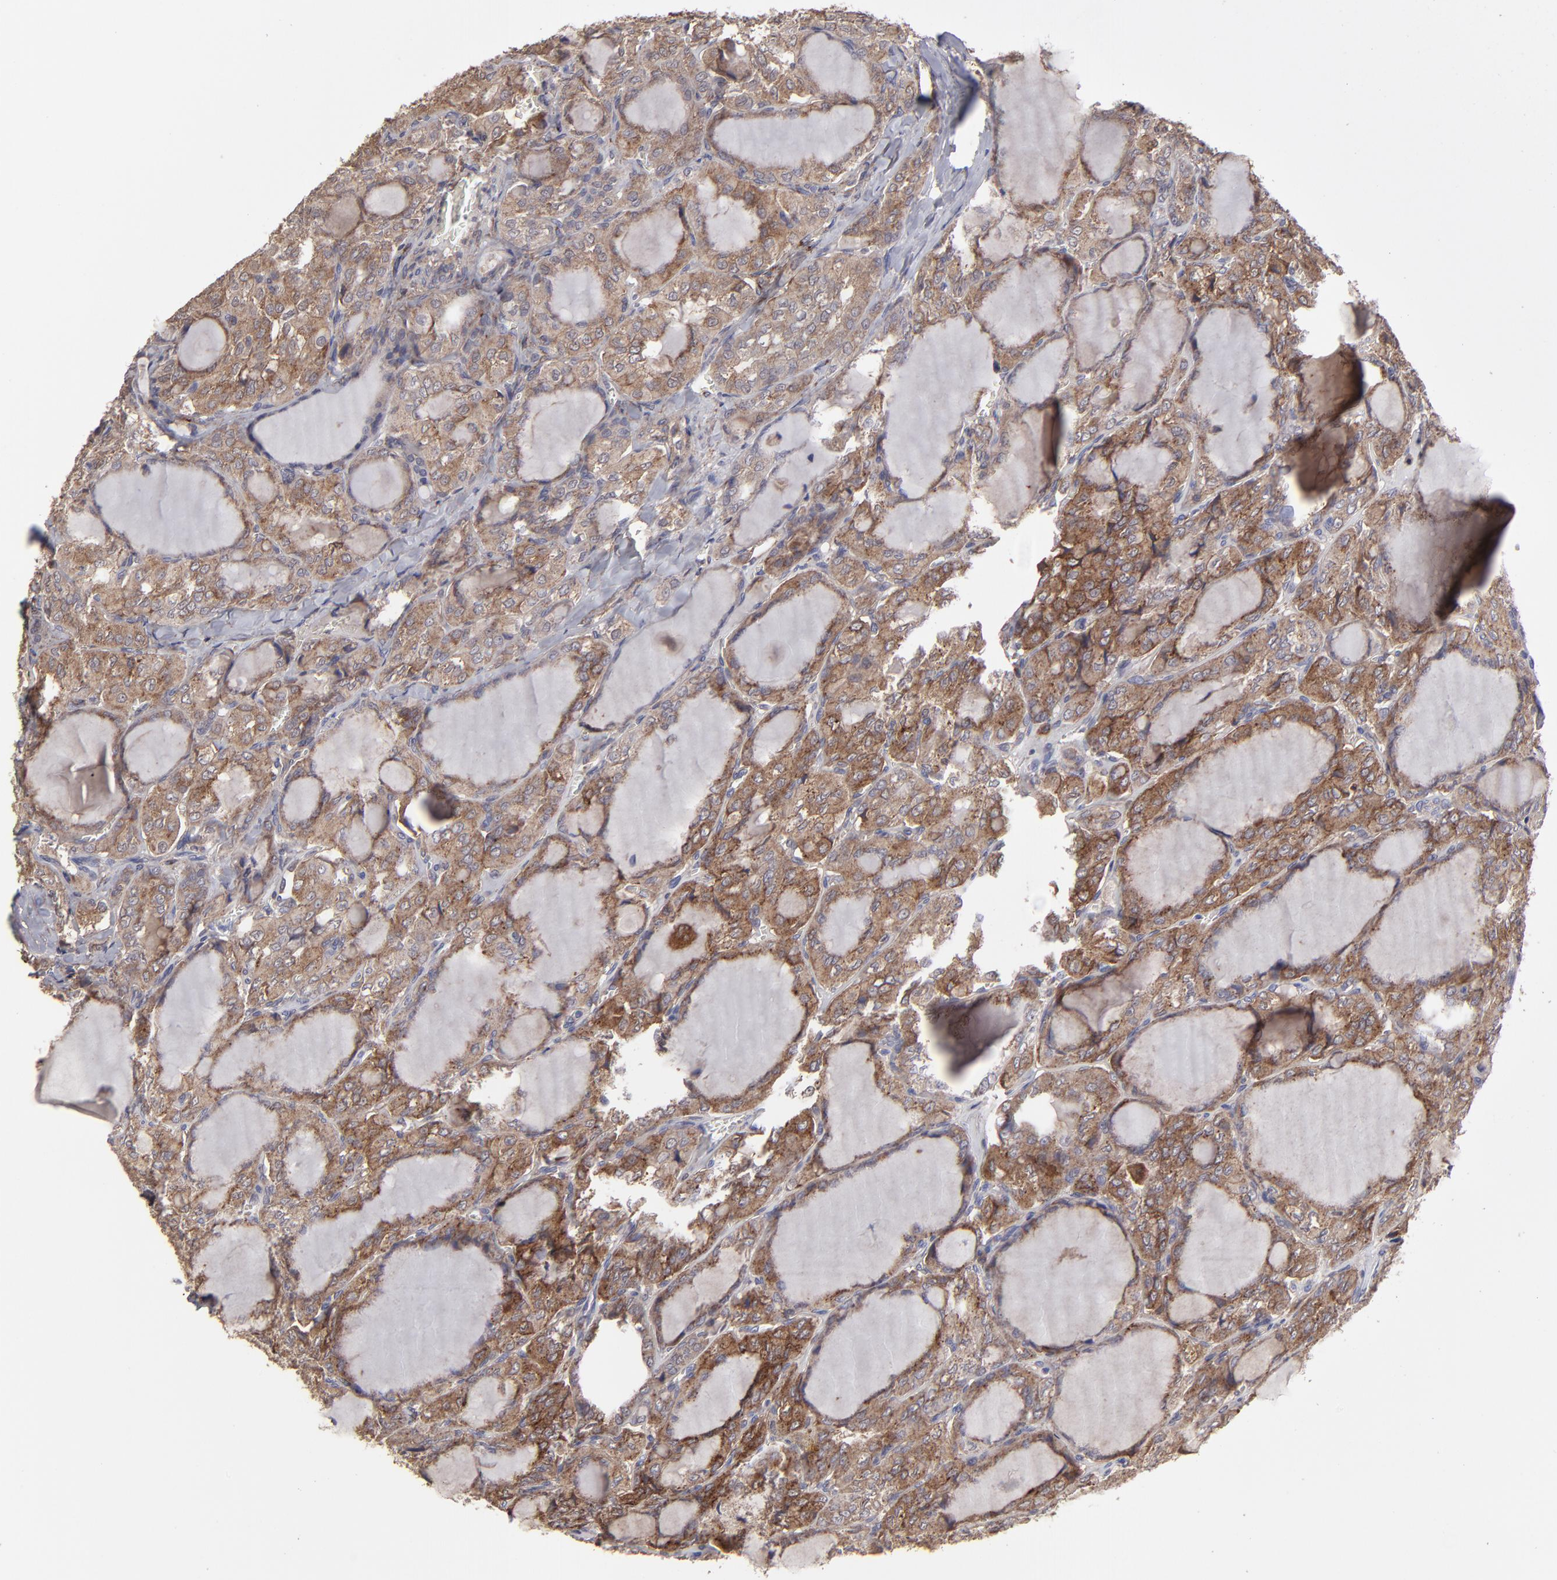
{"staining": {"intensity": "strong", "quantity": ">75%", "location": "cytoplasmic/membranous"}, "tissue": "thyroid cancer", "cell_type": "Tumor cells", "image_type": "cancer", "snomed": [{"axis": "morphology", "description": "Papillary adenocarcinoma, NOS"}, {"axis": "topography", "description": "Thyroid gland"}], "caption": "This photomicrograph exhibits immunohistochemistry staining of human papillary adenocarcinoma (thyroid), with high strong cytoplasmic/membranous positivity in approximately >75% of tumor cells.", "gene": "ITGB5", "patient": {"sex": "male", "age": 20}}